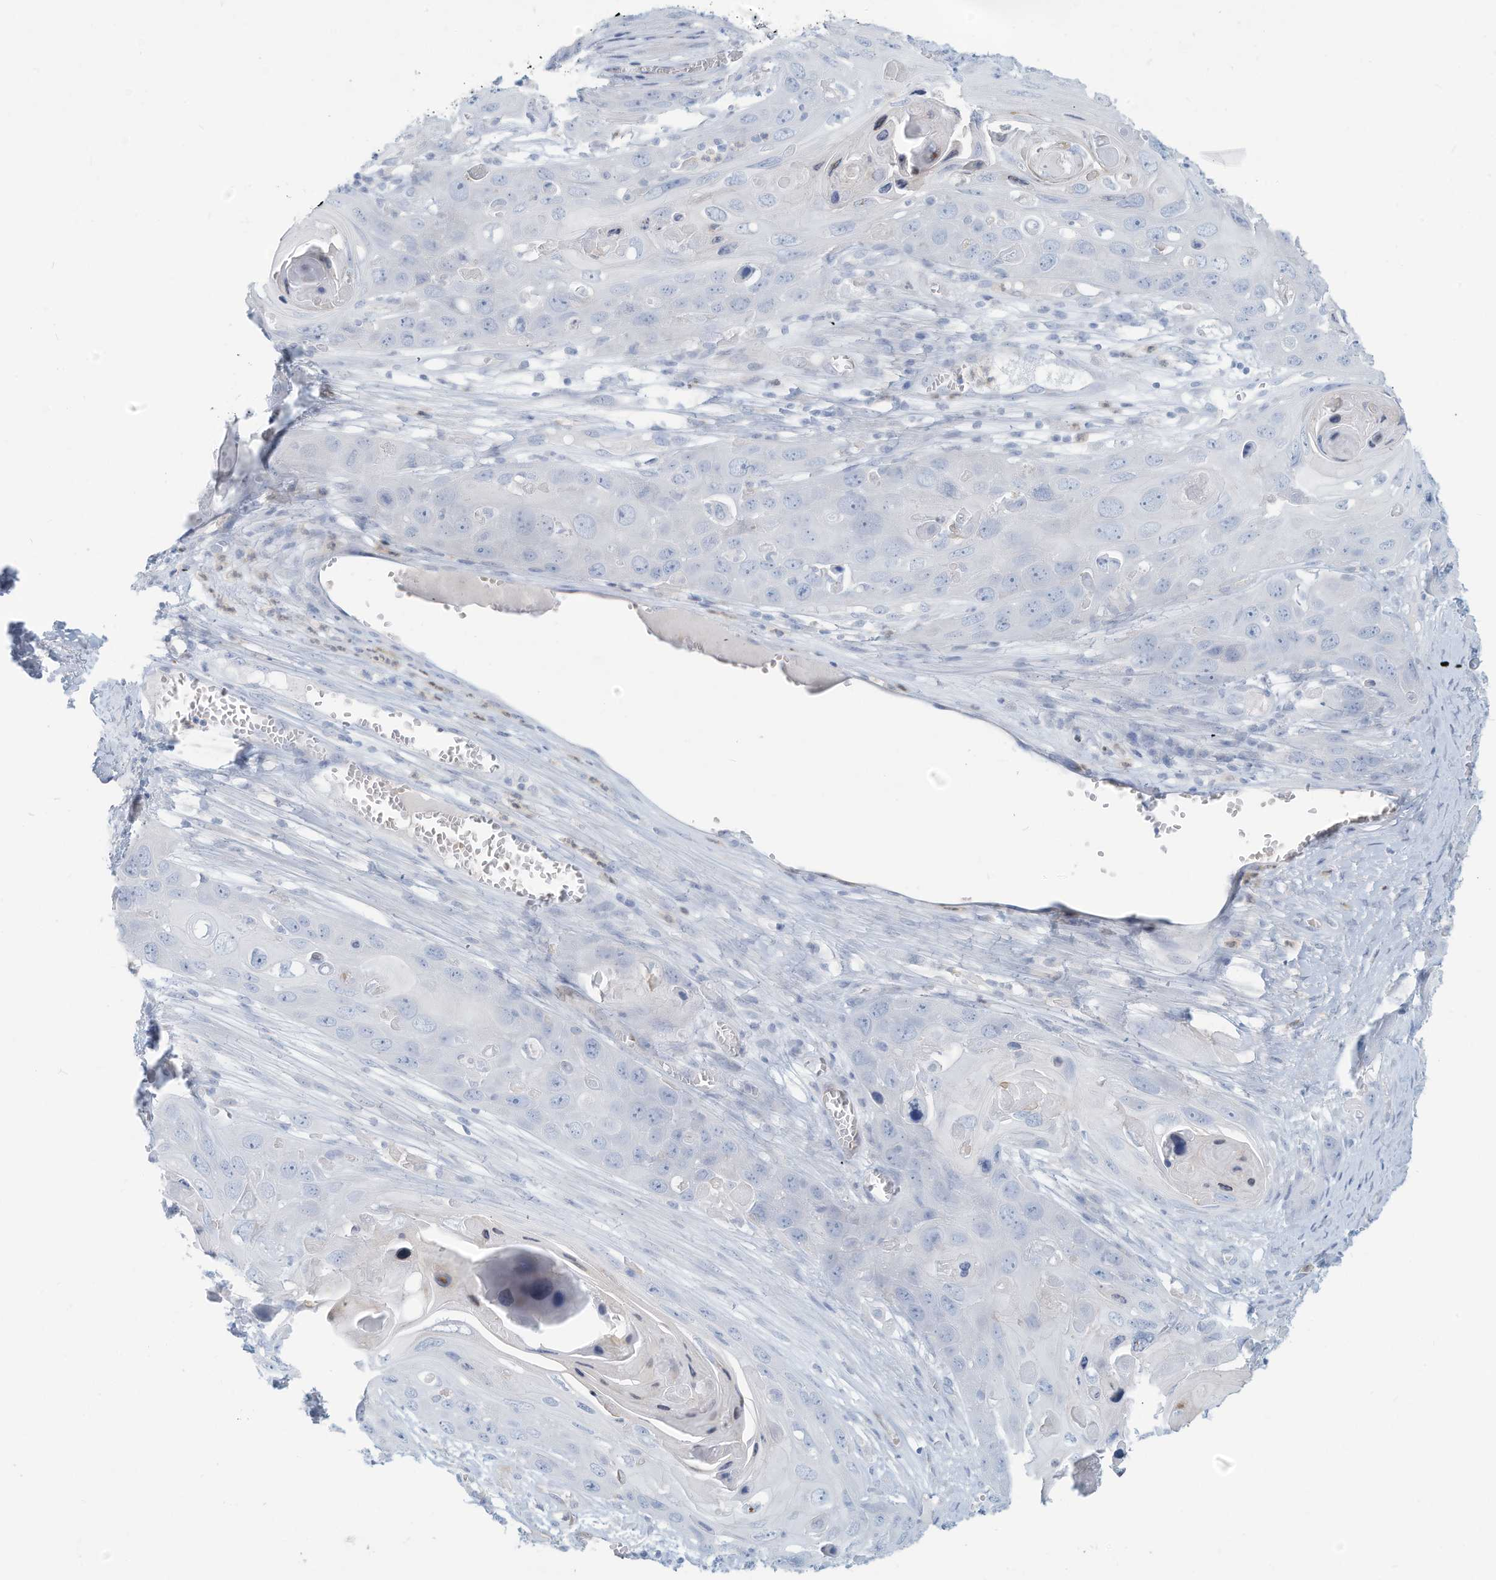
{"staining": {"intensity": "negative", "quantity": "none", "location": "none"}, "tissue": "skin cancer", "cell_type": "Tumor cells", "image_type": "cancer", "snomed": [{"axis": "morphology", "description": "Squamous cell carcinoma, NOS"}, {"axis": "topography", "description": "Skin"}], "caption": "A high-resolution micrograph shows IHC staining of skin cancer (squamous cell carcinoma), which displays no significant staining in tumor cells.", "gene": "ERI2", "patient": {"sex": "male", "age": 55}}